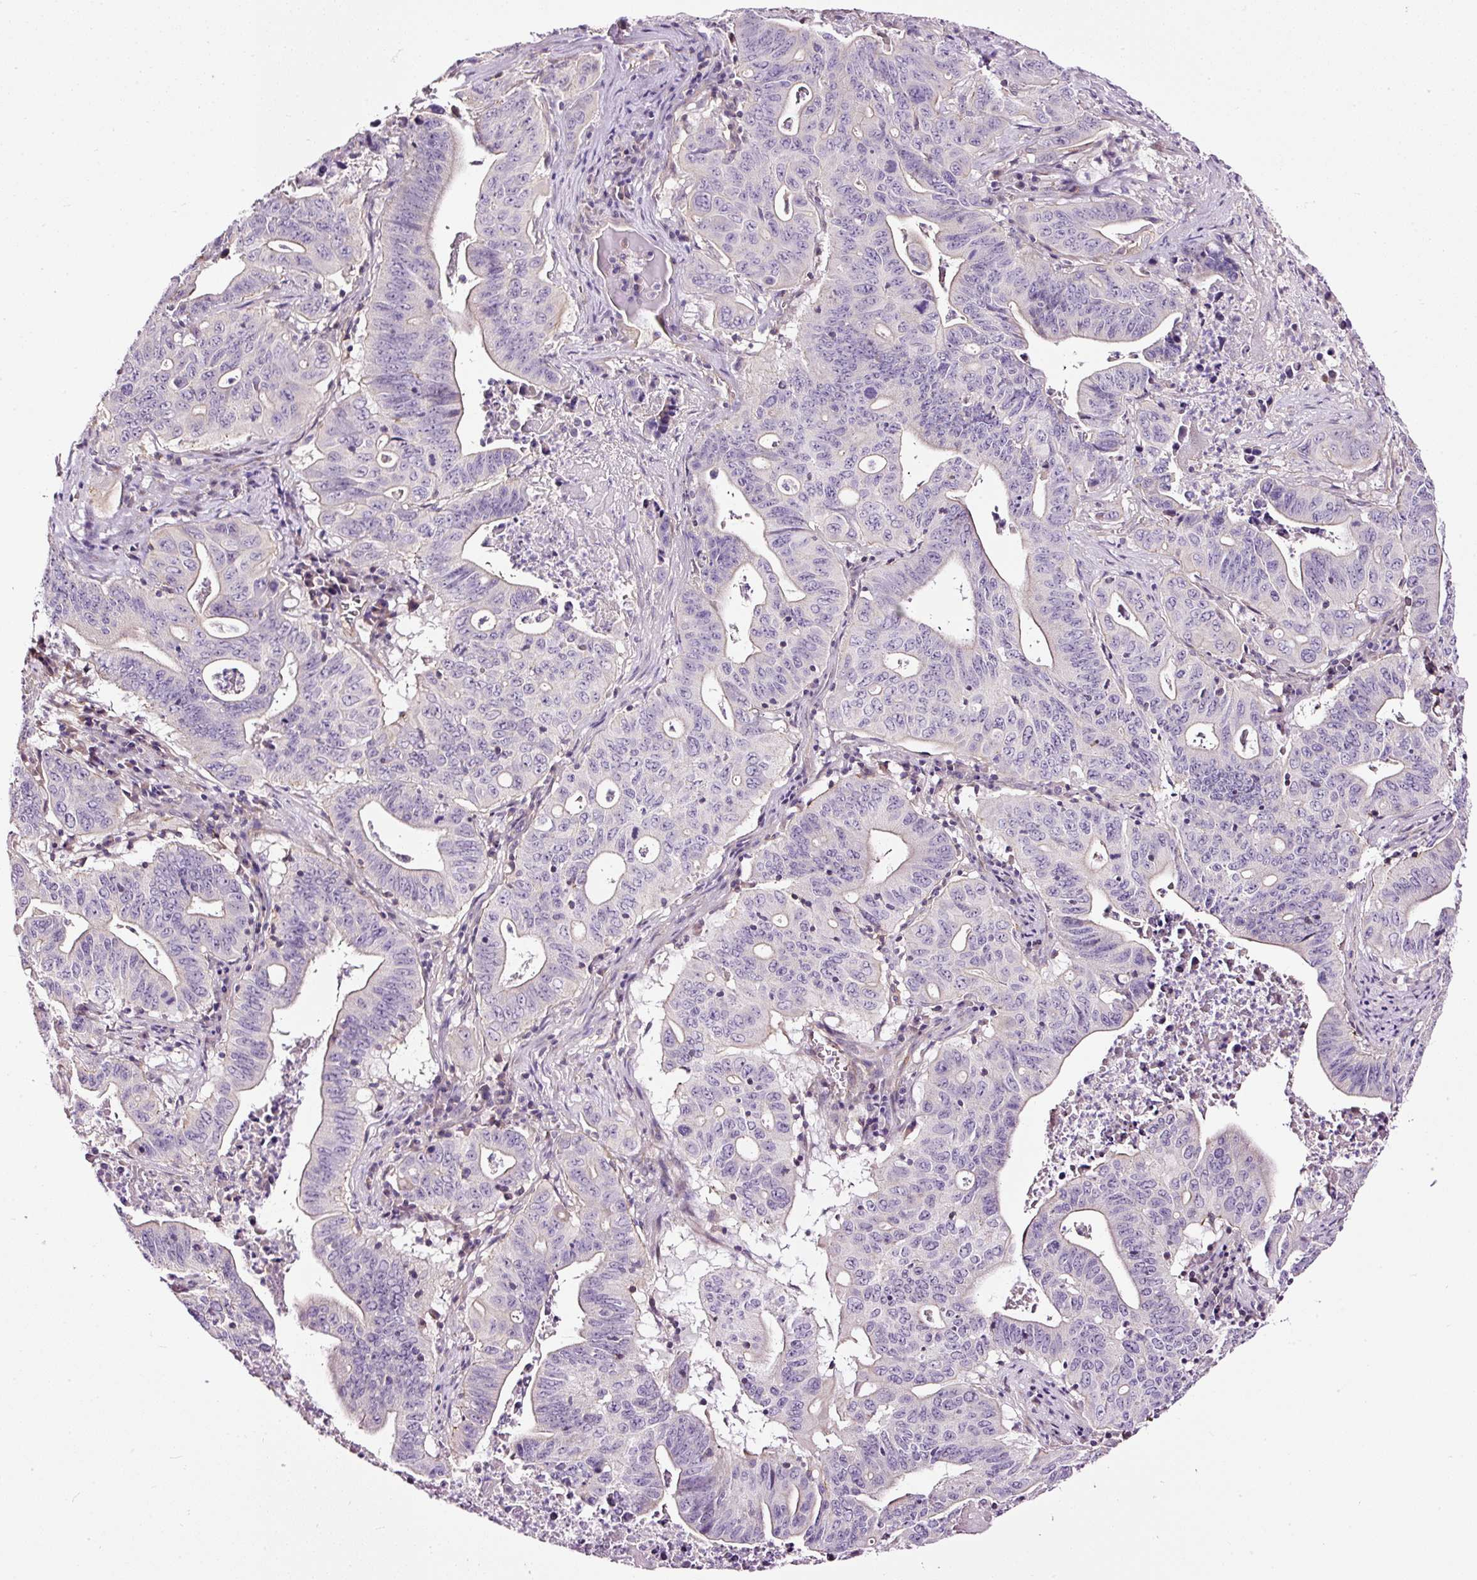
{"staining": {"intensity": "negative", "quantity": "none", "location": "none"}, "tissue": "lung cancer", "cell_type": "Tumor cells", "image_type": "cancer", "snomed": [{"axis": "morphology", "description": "Adenocarcinoma, NOS"}, {"axis": "topography", "description": "Lung"}], "caption": "High power microscopy micrograph of an immunohistochemistry (IHC) photomicrograph of adenocarcinoma (lung), revealing no significant positivity in tumor cells.", "gene": "USHBP1", "patient": {"sex": "female", "age": 60}}